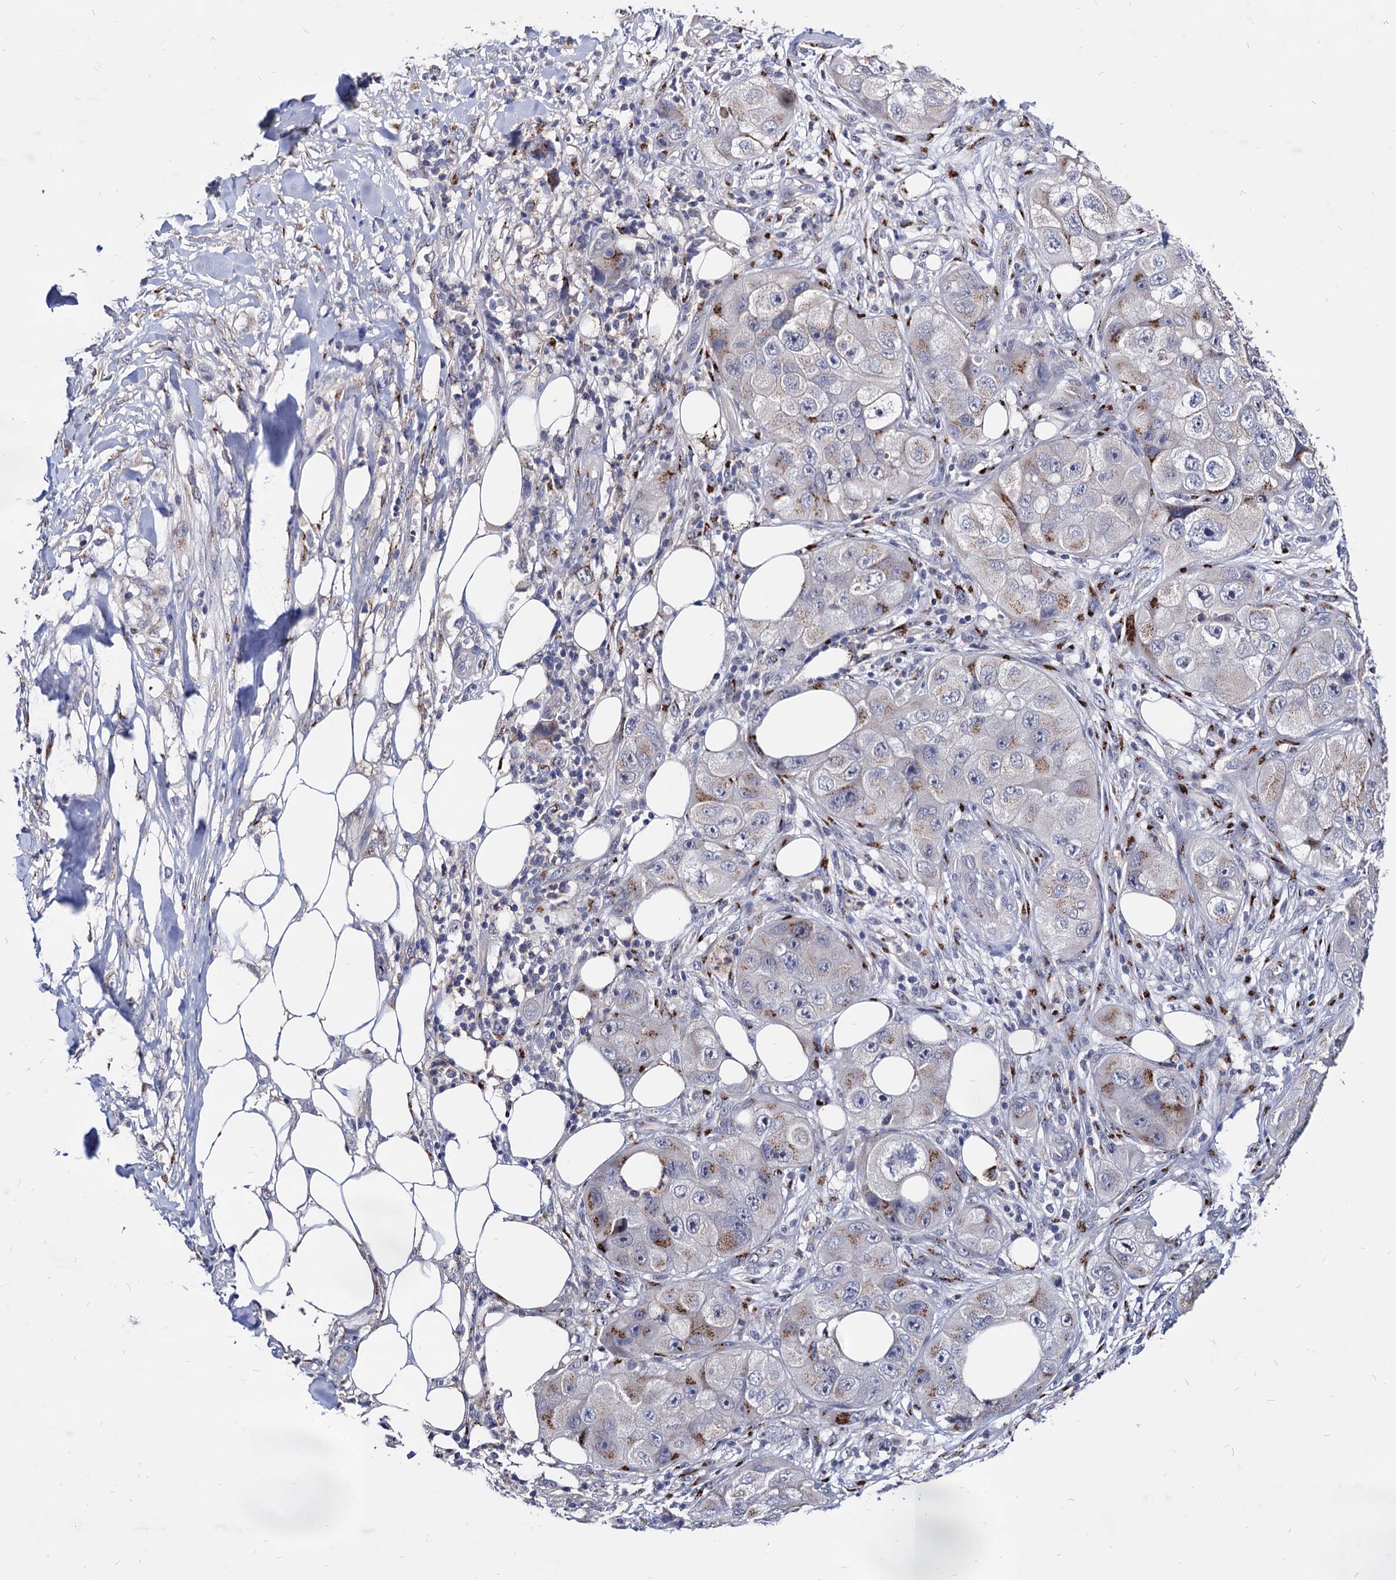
{"staining": {"intensity": "moderate", "quantity": "<25%", "location": "cytoplasmic/membranous"}, "tissue": "skin cancer", "cell_type": "Tumor cells", "image_type": "cancer", "snomed": [{"axis": "morphology", "description": "Squamous cell carcinoma, NOS"}, {"axis": "topography", "description": "Skin"}, {"axis": "topography", "description": "Subcutis"}], "caption": "Skin squamous cell carcinoma stained with DAB (3,3'-diaminobenzidine) IHC exhibits low levels of moderate cytoplasmic/membranous expression in about <25% of tumor cells.", "gene": "ESD", "patient": {"sex": "male", "age": 73}}